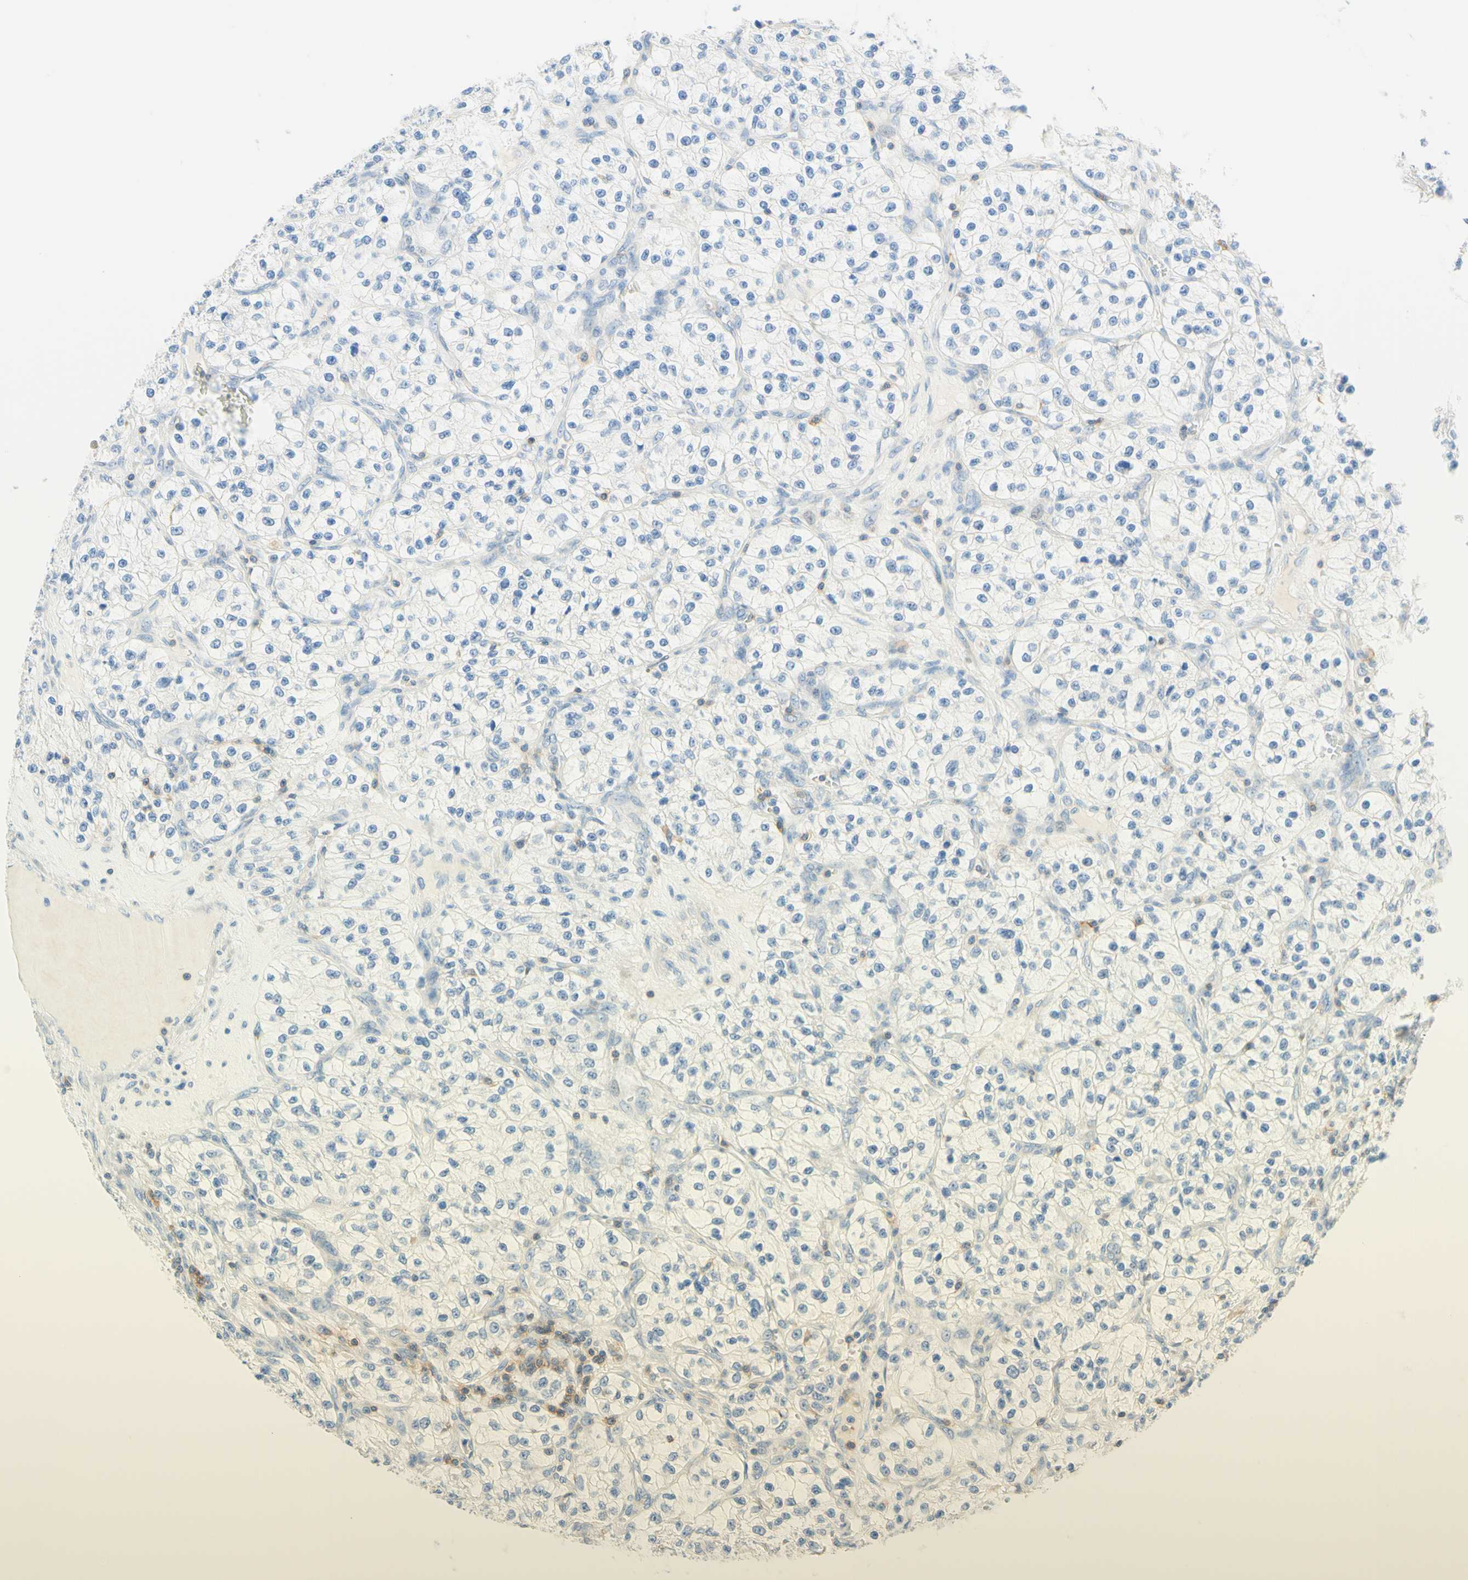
{"staining": {"intensity": "negative", "quantity": "none", "location": "none"}, "tissue": "renal cancer", "cell_type": "Tumor cells", "image_type": "cancer", "snomed": [{"axis": "morphology", "description": "Adenocarcinoma, NOS"}, {"axis": "topography", "description": "Kidney"}], "caption": "The immunohistochemistry micrograph has no significant positivity in tumor cells of renal cancer tissue. (DAB IHC, high magnification).", "gene": "LAT", "patient": {"sex": "female", "age": 57}}